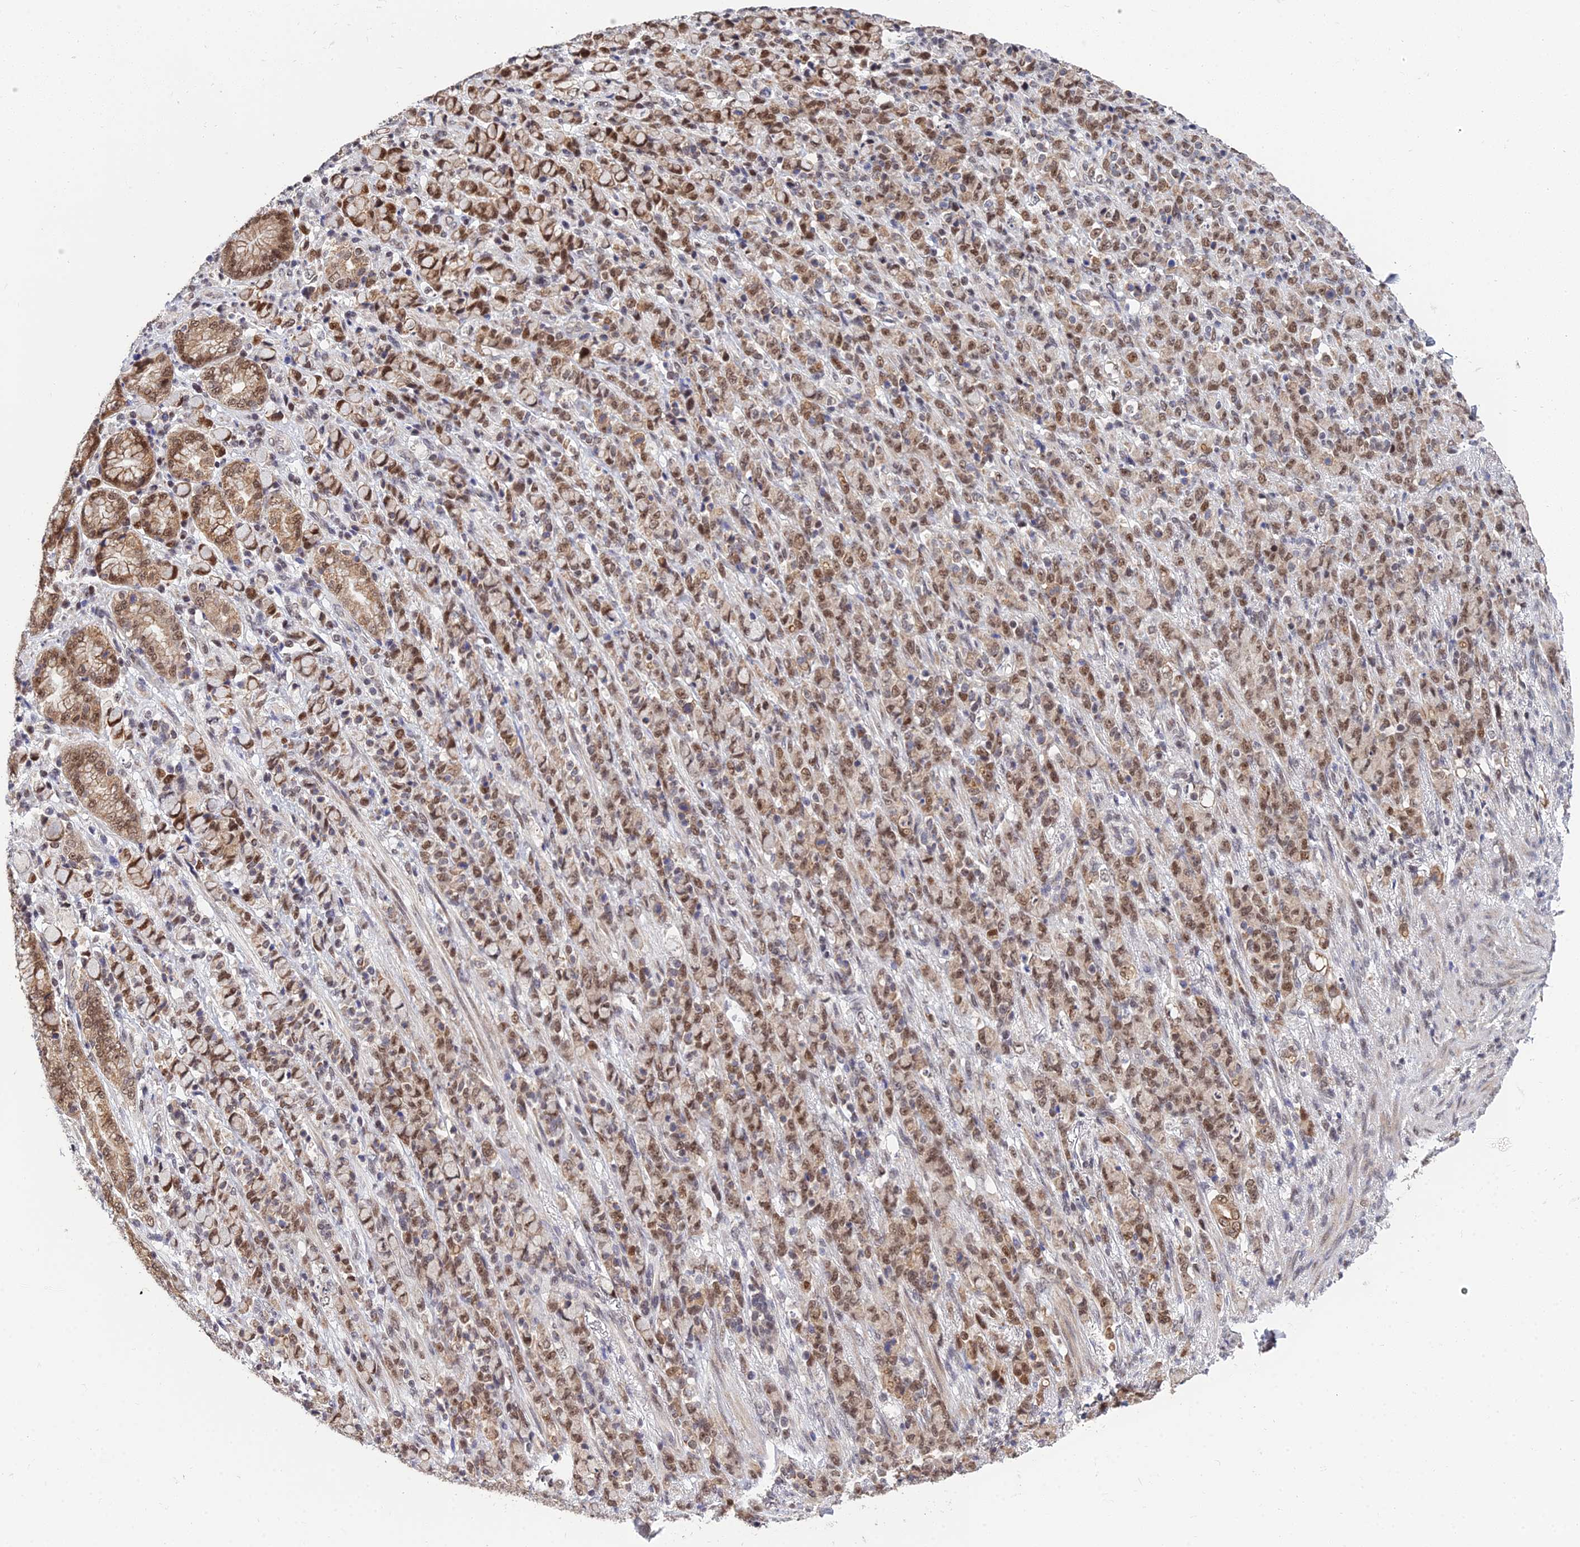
{"staining": {"intensity": "moderate", "quantity": ">75%", "location": "nuclear"}, "tissue": "stomach cancer", "cell_type": "Tumor cells", "image_type": "cancer", "snomed": [{"axis": "morphology", "description": "Normal tissue, NOS"}, {"axis": "morphology", "description": "Adenocarcinoma, NOS"}, {"axis": "topography", "description": "Stomach"}], "caption": "This is a micrograph of IHC staining of stomach cancer (adenocarcinoma), which shows moderate staining in the nuclear of tumor cells.", "gene": "ERCC5", "patient": {"sex": "female", "age": 79}}